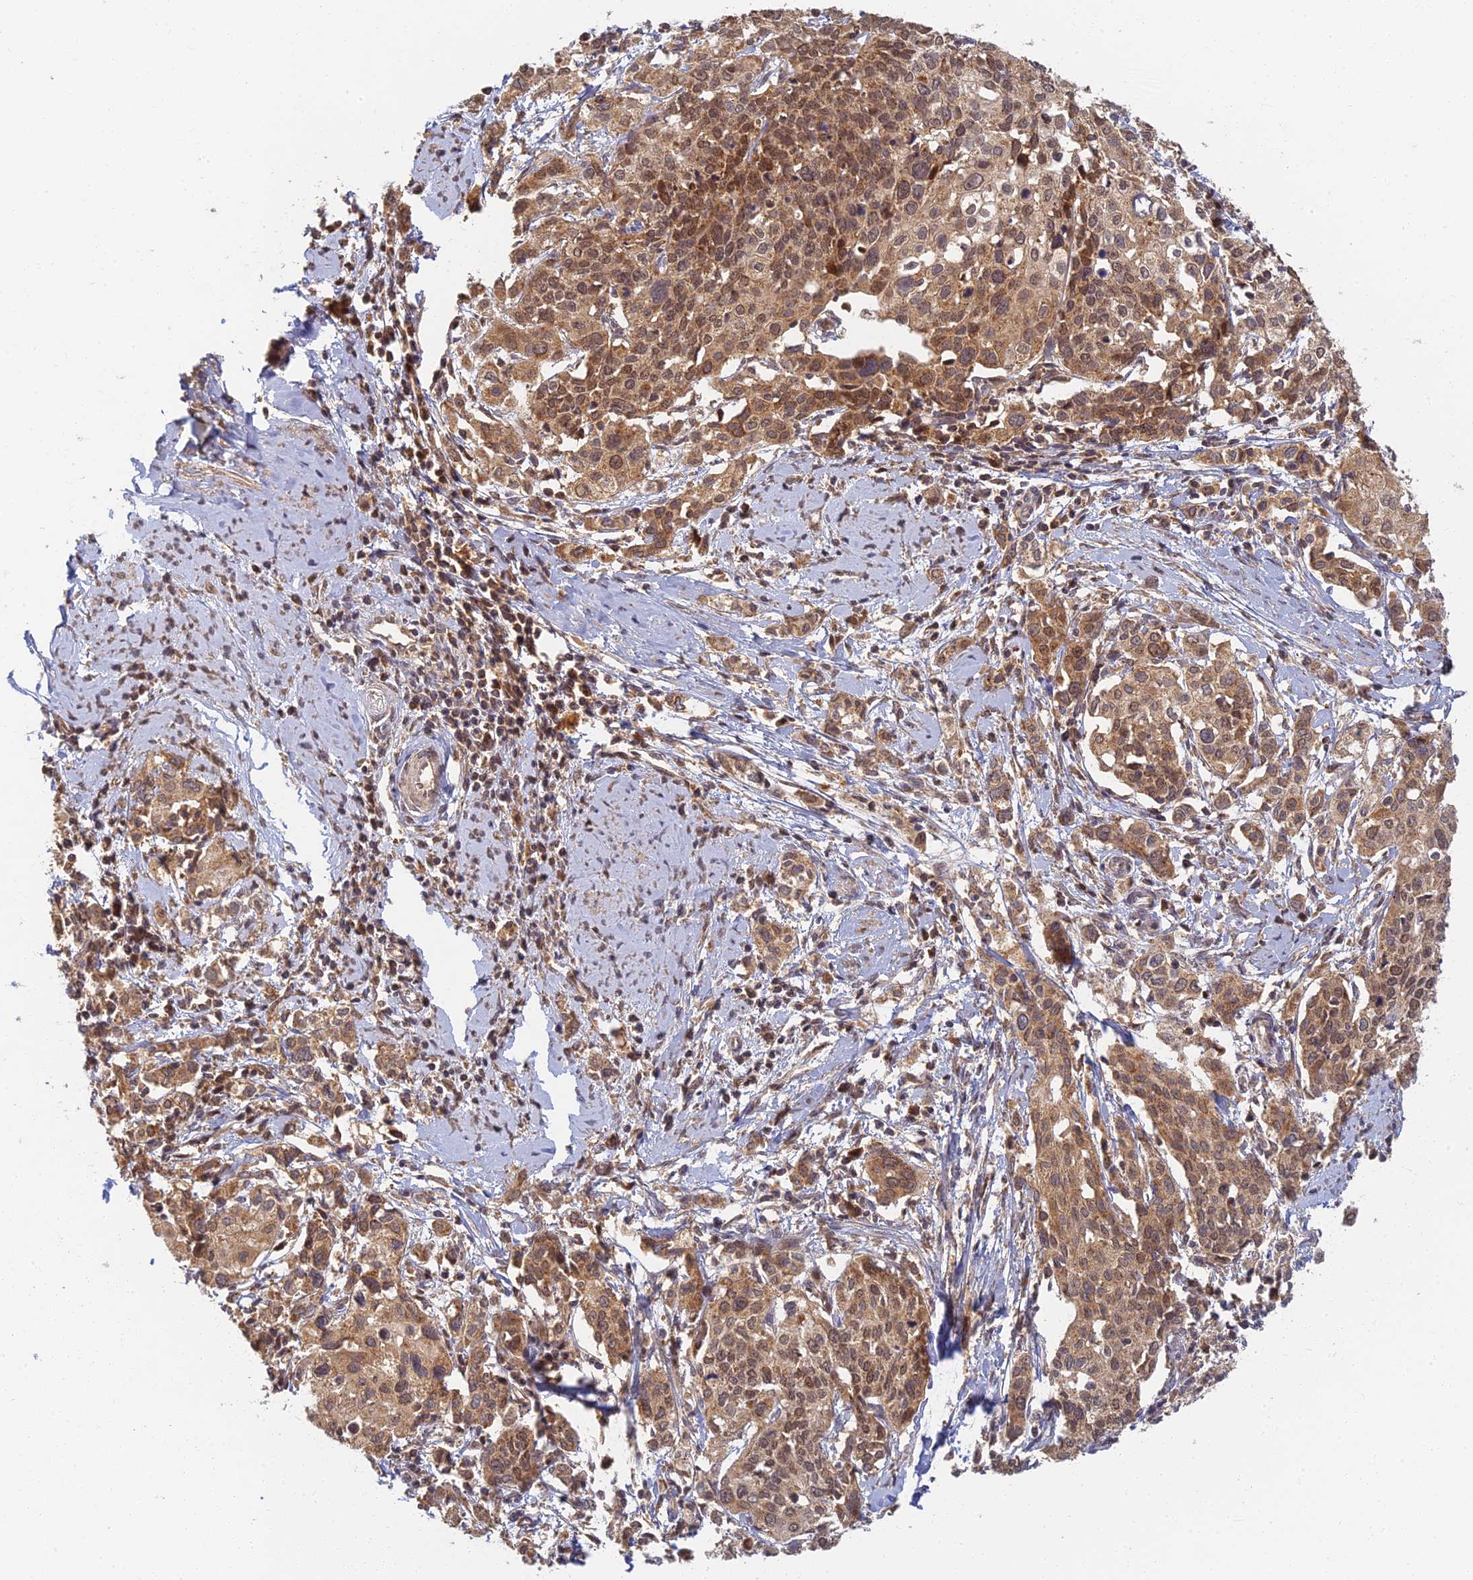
{"staining": {"intensity": "moderate", "quantity": ">75%", "location": "cytoplasmic/membranous"}, "tissue": "cervical cancer", "cell_type": "Tumor cells", "image_type": "cancer", "snomed": [{"axis": "morphology", "description": "Squamous cell carcinoma, NOS"}, {"axis": "topography", "description": "Cervix"}], "caption": "Tumor cells exhibit moderate cytoplasmic/membranous expression in about >75% of cells in cervical squamous cell carcinoma.", "gene": "RGL3", "patient": {"sex": "female", "age": 44}}